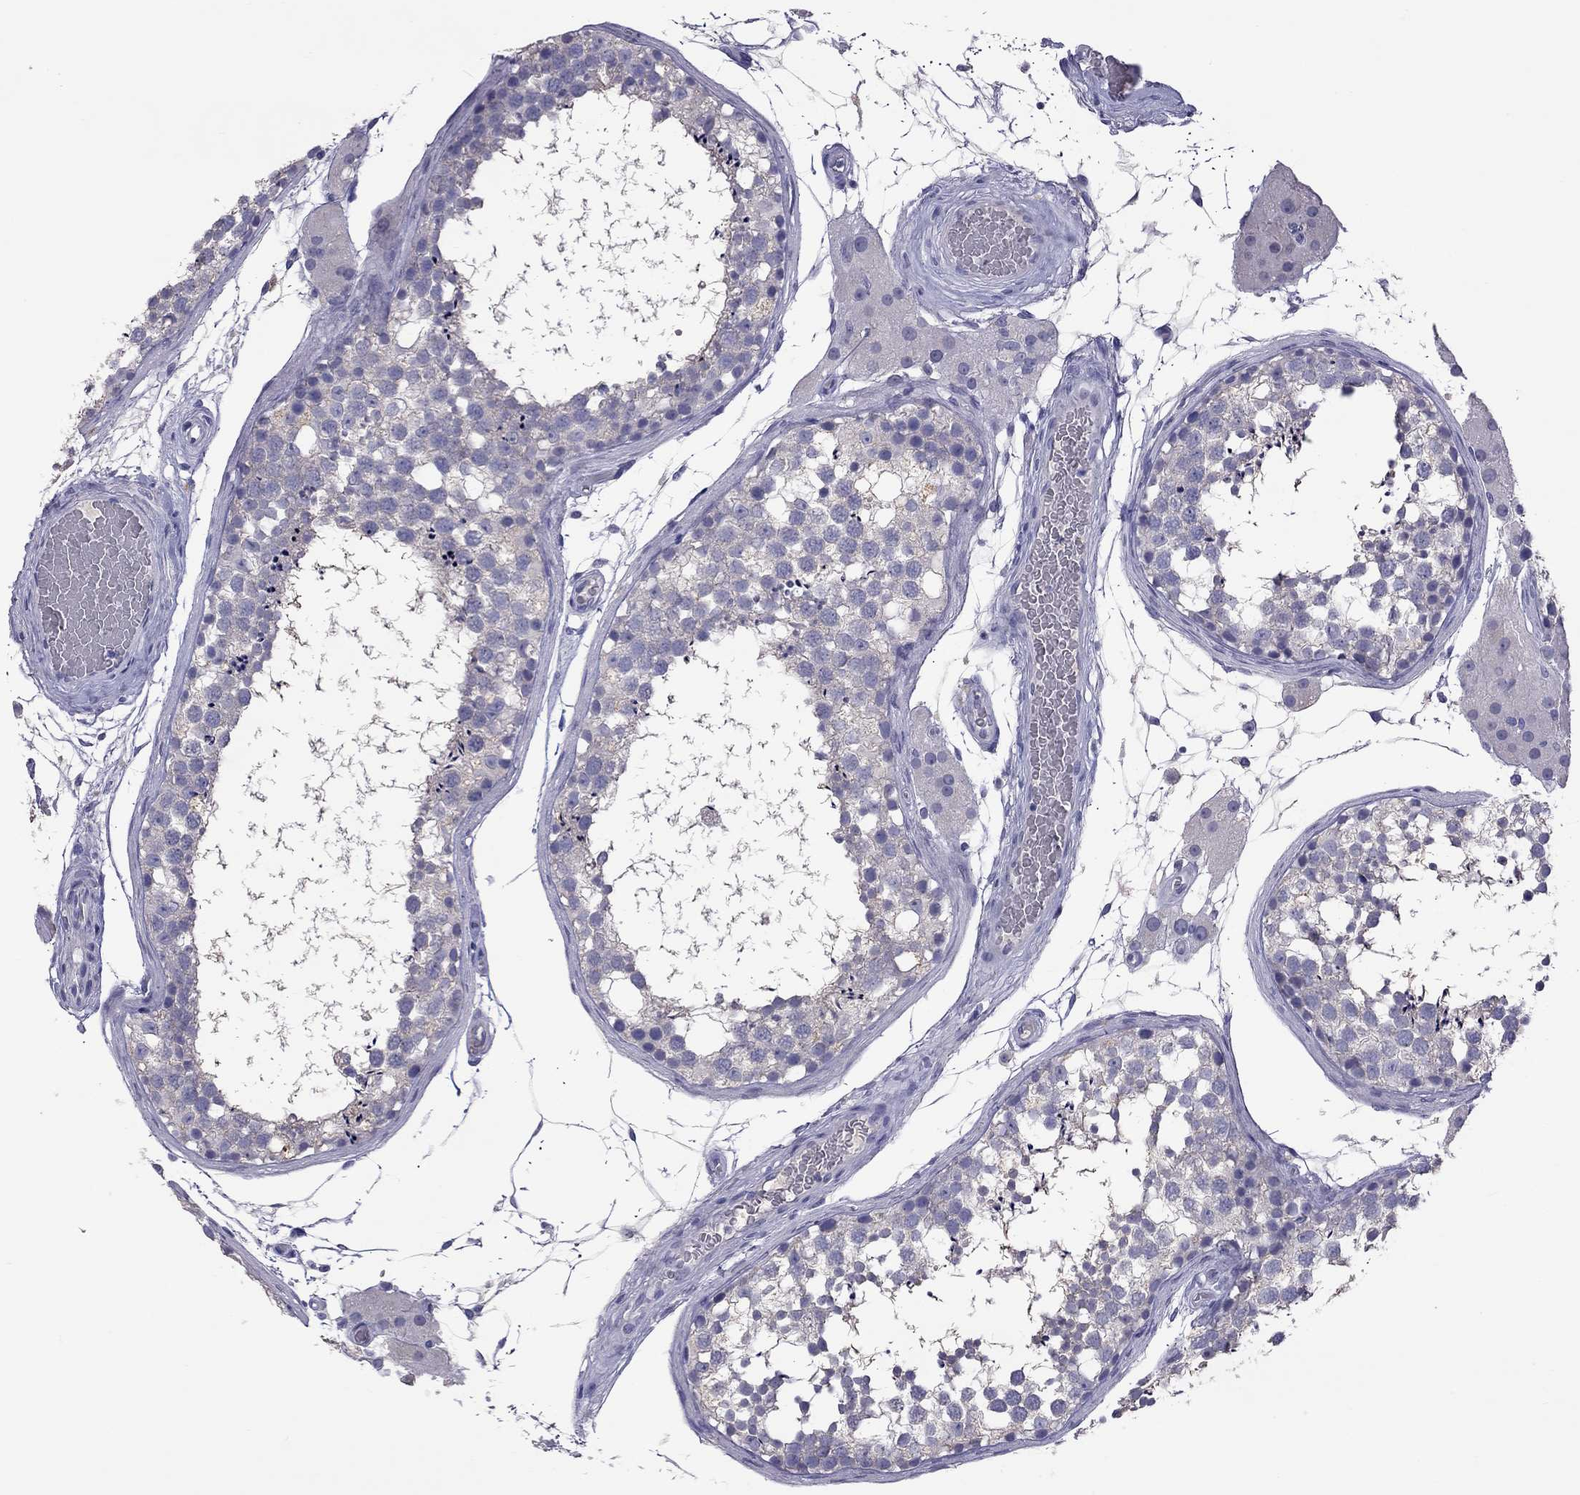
{"staining": {"intensity": "negative", "quantity": "none", "location": "none"}, "tissue": "testis", "cell_type": "Cells in seminiferous ducts", "image_type": "normal", "snomed": [{"axis": "morphology", "description": "Normal tissue, NOS"}, {"axis": "morphology", "description": "Seminoma, NOS"}, {"axis": "topography", "description": "Testis"}], "caption": "This is an IHC histopathology image of normal testis. There is no staining in cells in seminiferous ducts.", "gene": "CFAP91", "patient": {"sex": "male", "age": 65}}